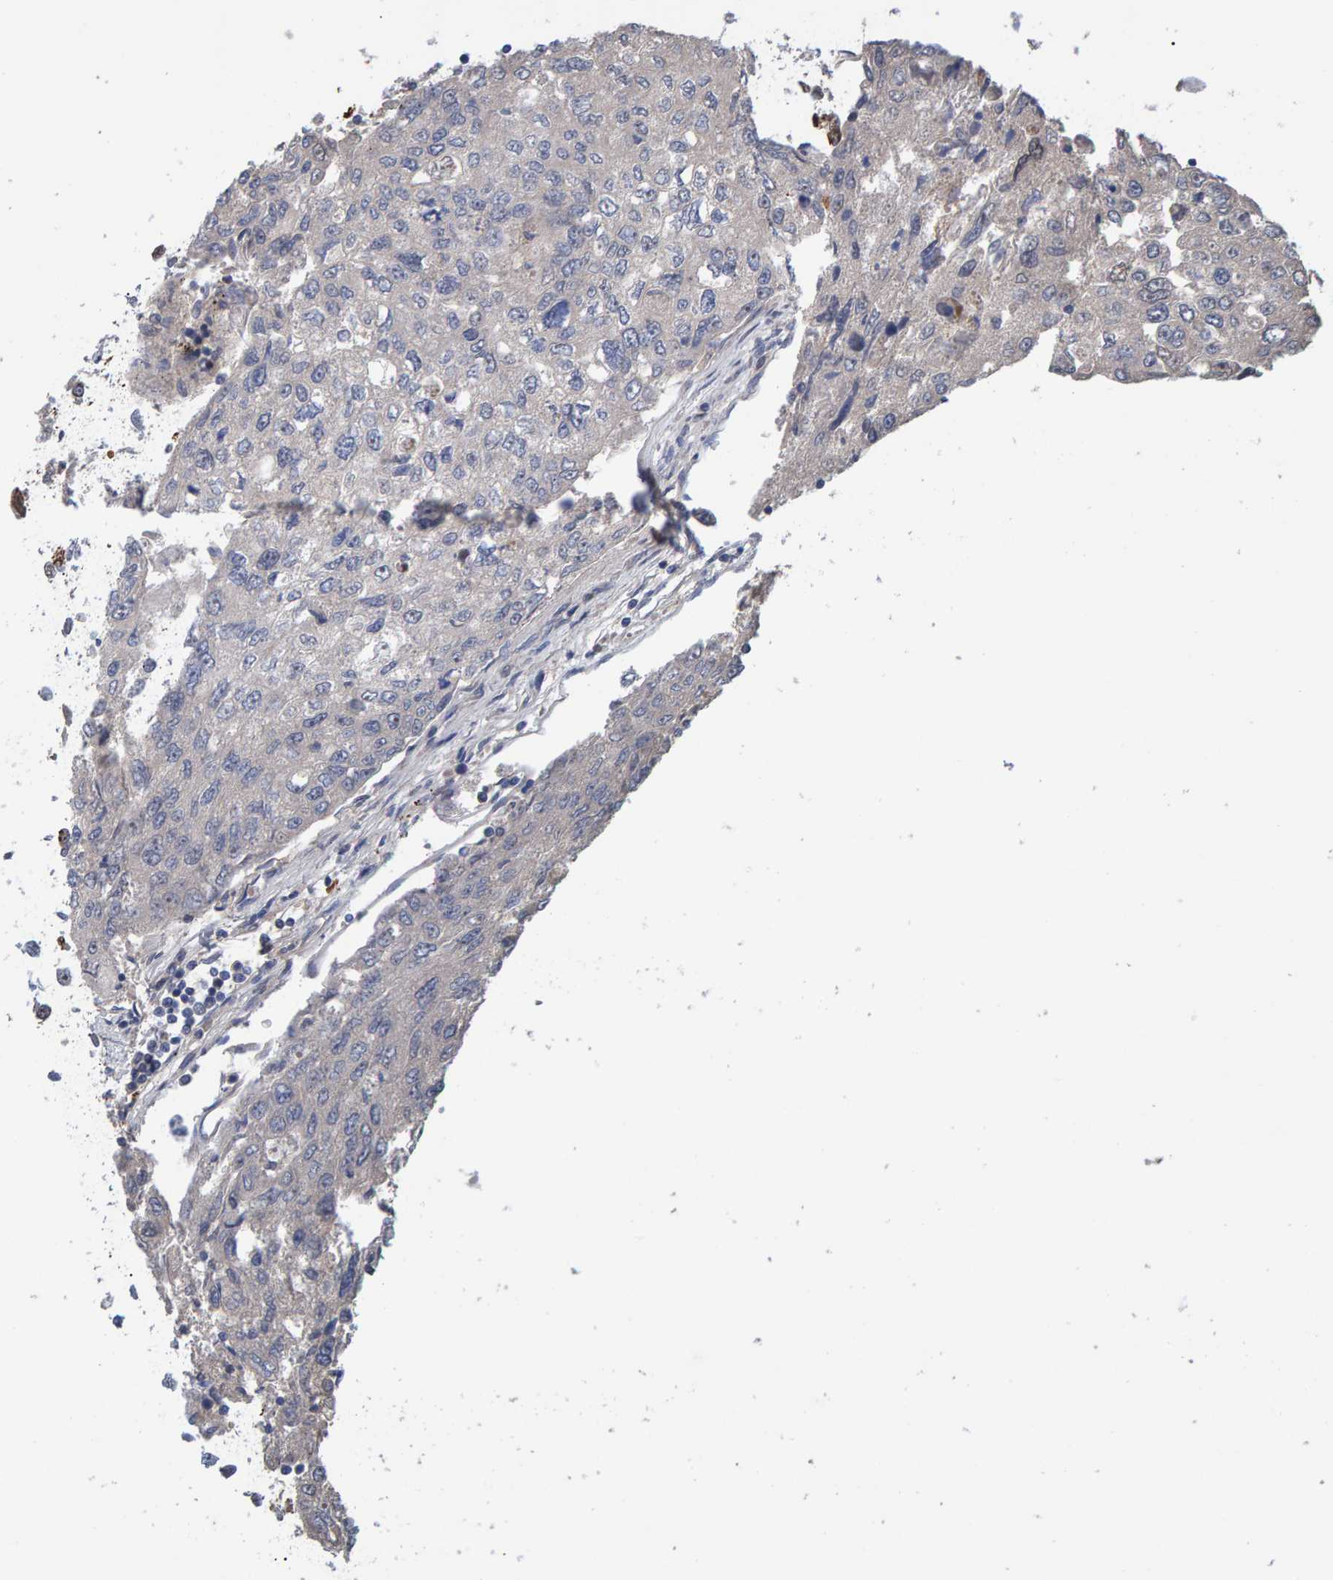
{"staining": {"intensity": "negative", "quantity": "none", "location": "none"}, "tissue": "urothelial cancer", "cell_type": "Tumor cells", "image_type": "cancer", "snomed": [{"axis": "morphology", "description": "Urothelial carcinoma, High grade"}, {"axis": "topography", "description": "Lymph node"}, {"axis": "topography", "description": "Urinary bladder"}], "caption": "This is a photomicrograph of immunohistochemistry (IHC) staining of high-grade urothelial carcinoma, which shows no expression in tumor cells.", "gene": "MFSD6L", "patient": {"sex": "male", "age": 51}}